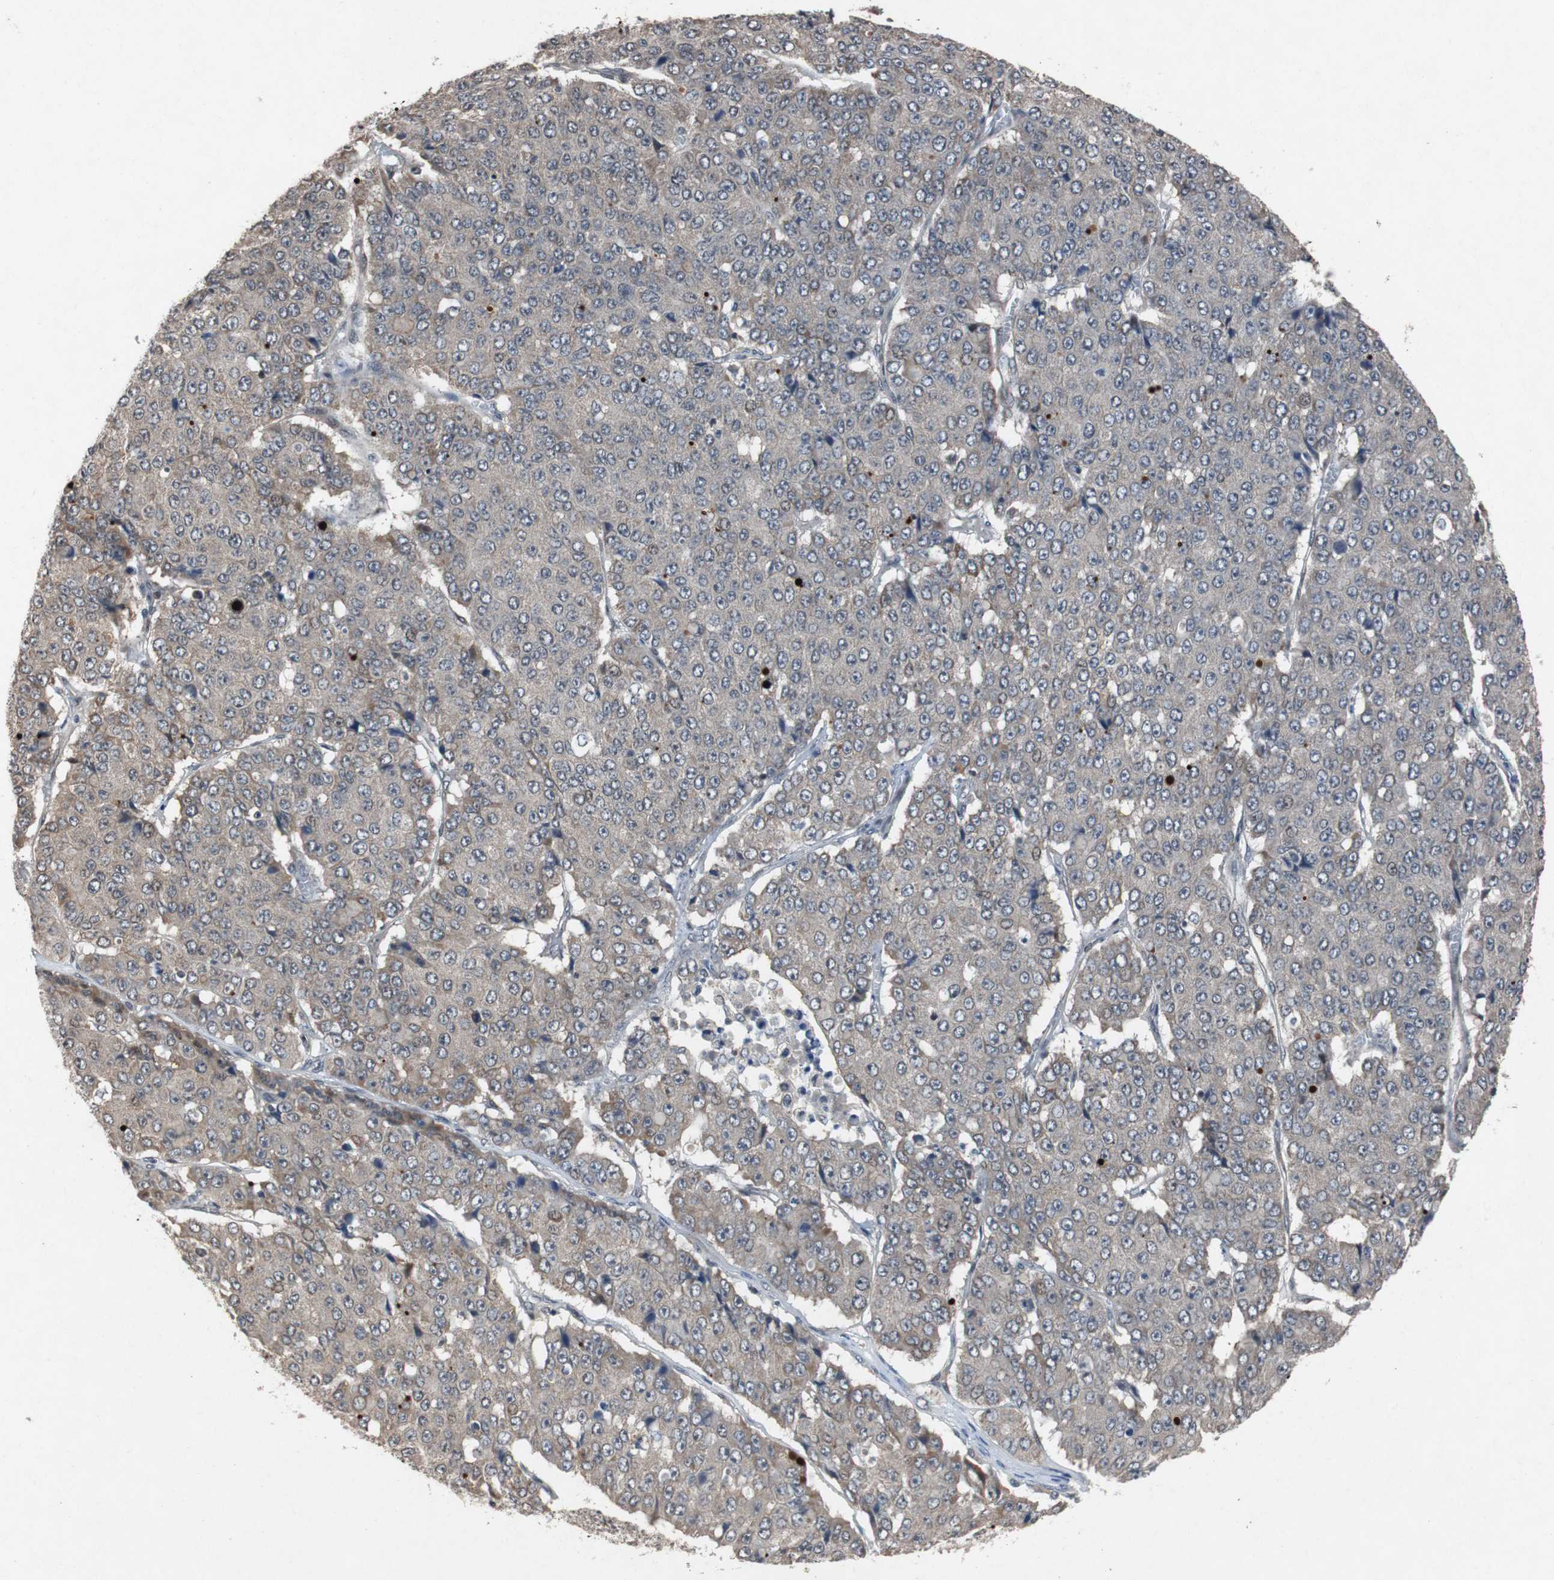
{"staining": {"intensity": "weak", "quantity": "25%-75%", "location": "cytoplasmic/membranous"}, "tissue": "pancreatic cancer", "cell_type": "Tumor cells", "image_type": "cancer", "snomed": [{"axis": "morphology", "description": "Adenocarcinoma, NOS"}, {"axis": "topography", "description": "Pancreas"}], "caption": "Adenocarcinoma (pancreatic) was stained to show a protein in brown. There is low levels of weak cytoplasmic/membranous expression in about 25%-75% of tumor cells.", "gene": "TP63", "patient": {"sex": "male", "age": 50}}